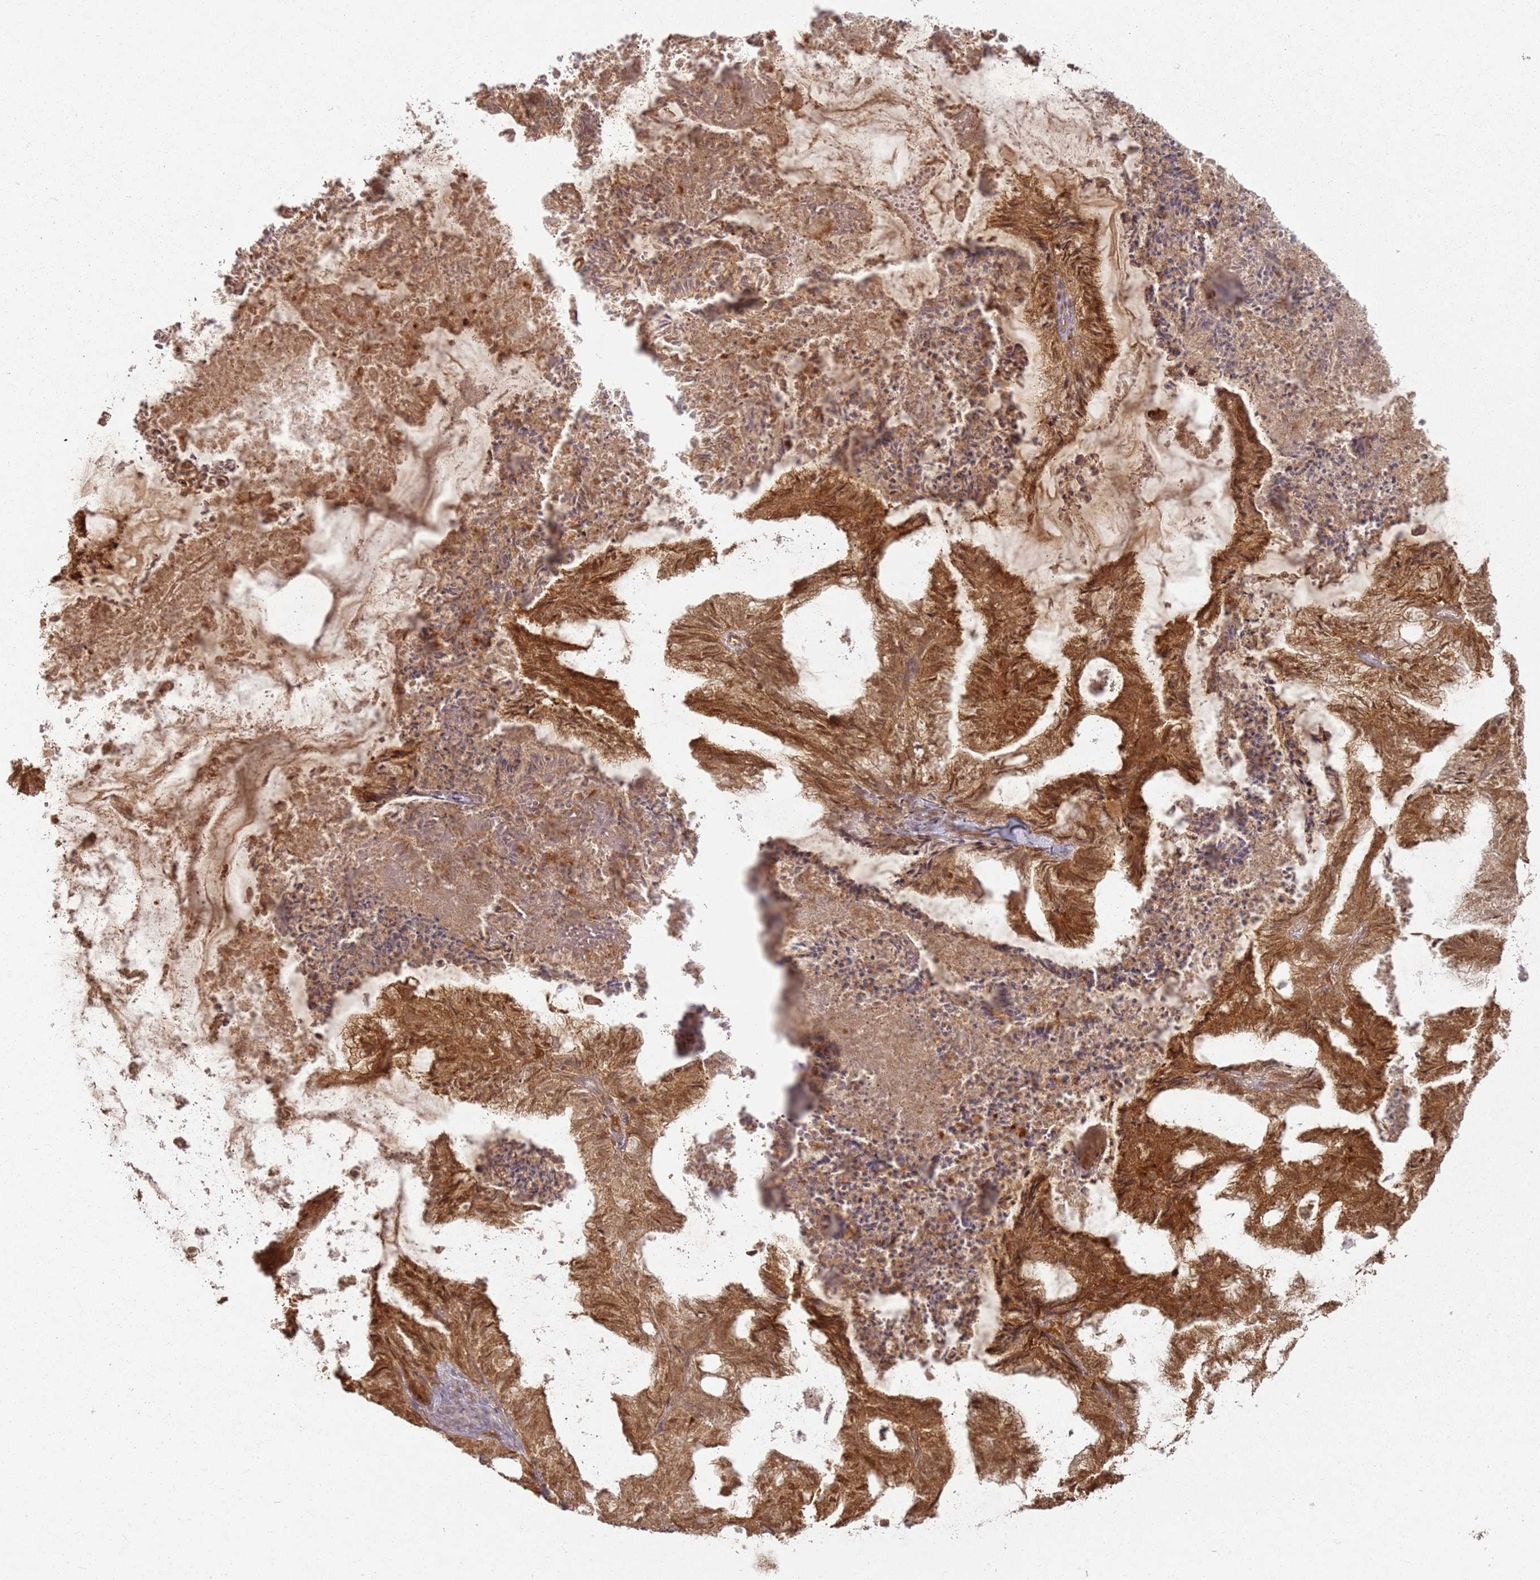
{"staining": {"intensity": "strong", "quantity": ">75%", "location": "cytoplasmic/membranous,nuclear"}, "tissue": "endometrial cancer", "cell_type": "Tumor cells", "image_type": "cancer", "snomed": [{"axis": "morphology", "description": "Adenocarcinoma, NOS"}, {"axis": "topography", "description": "Endometrium"}], "caption": "Immunohistochemical staining of human endometrial cancer (adenocarcinoma) demonstrates high levels of strong cytoplasmic/membranous and nuclear protein positivity in approximately >75% of tumor cells.", "gene": "ZNF776", "patient": {"sex": "female", "age": 86}}